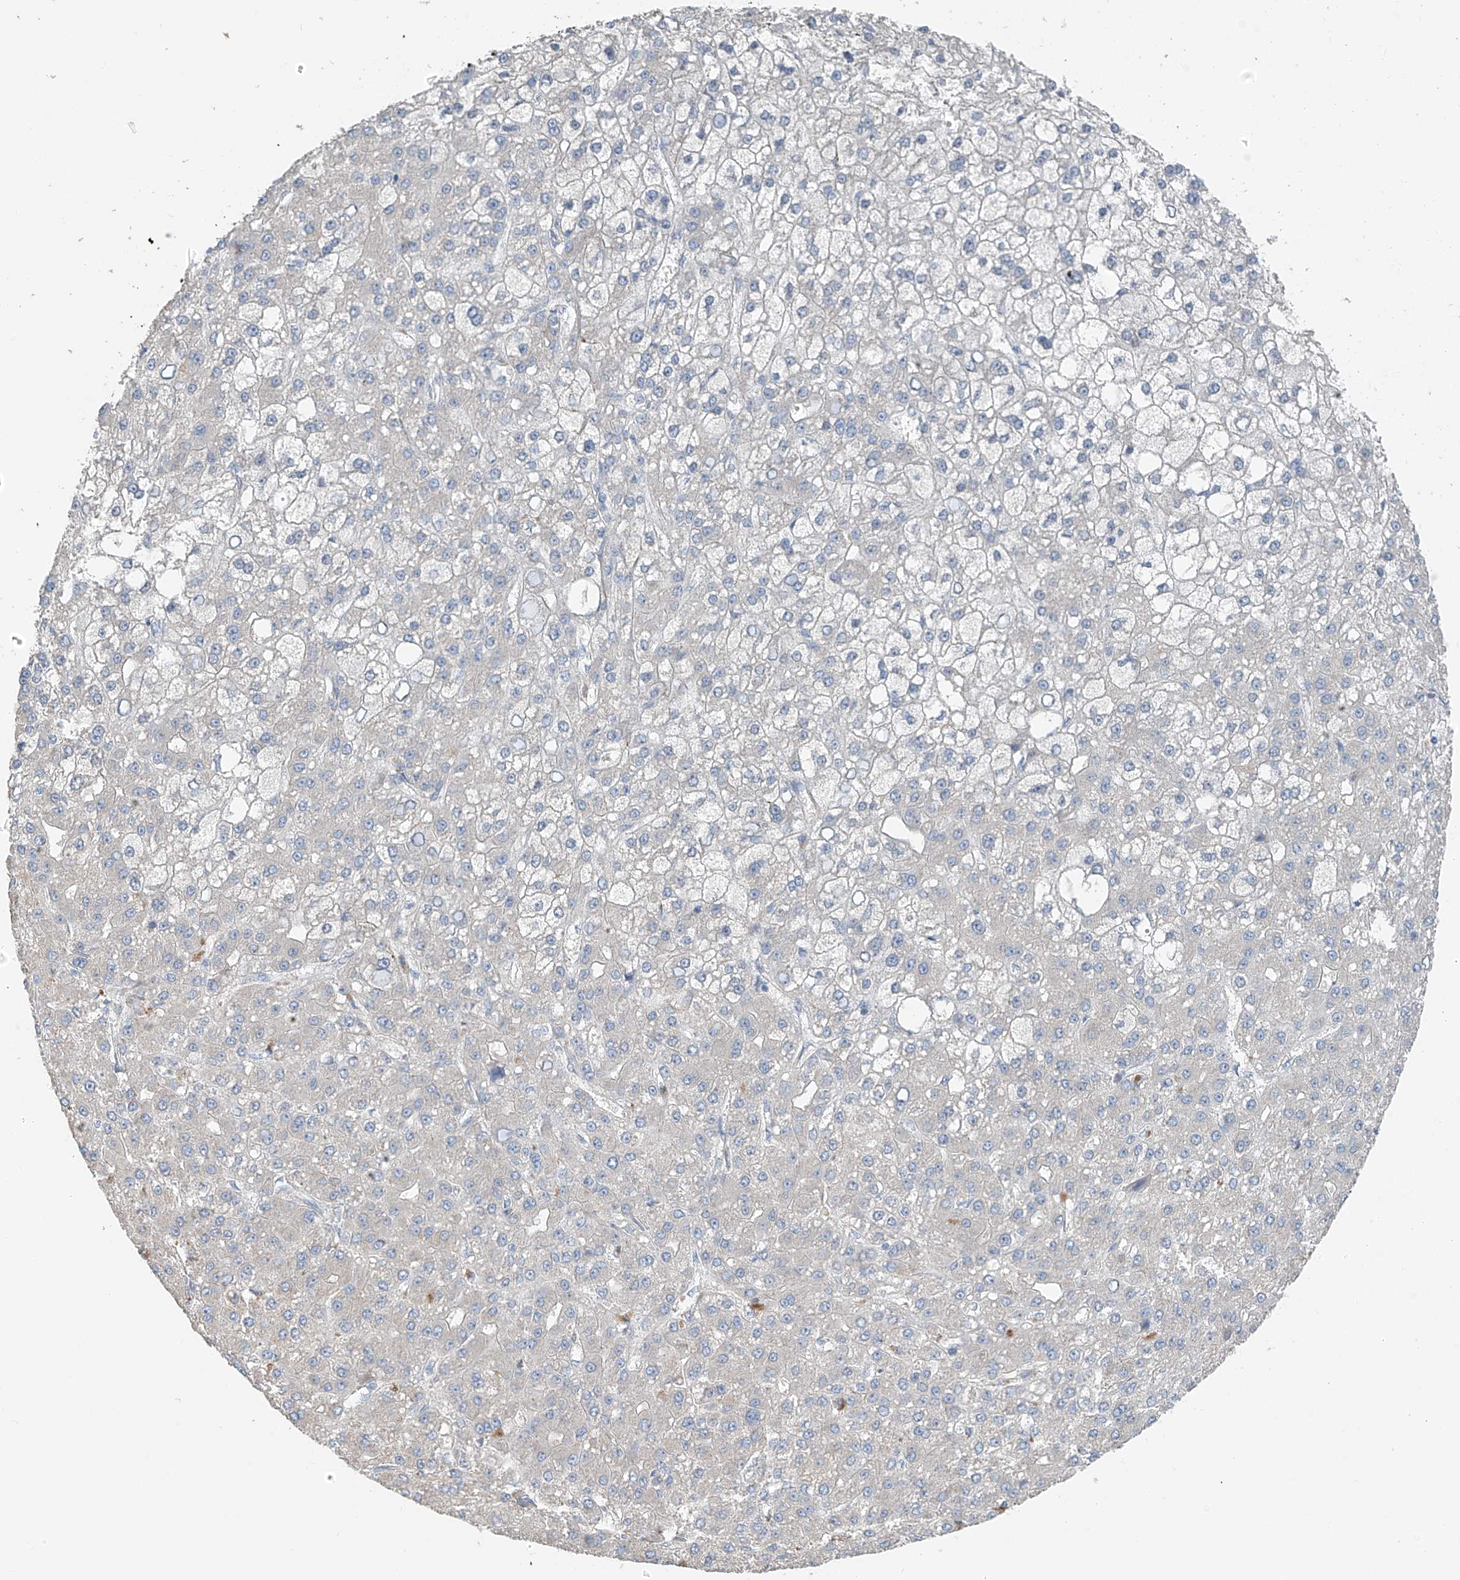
{"staining": {"intensity": "negative", "quantity": "none", "location": "none"}, "tissue": "liver cancer", "cell_type": "Tumor cells", "image_type": "cancer", "snomed": [{"axis": "morphology", "description": "Carcinoma, Hepatocellular, NOS"}, {"axis": "topography", "description": "Liver"}], "caption": "The histopathology image displays no staining of tumor cells in liver hepatocellular carcinoma. (DAB (3,3'-diaminobenzidine) IHC, high magnification).", "gene": "GALNTL6", "patient": {"sex": "male", "age": 67}}